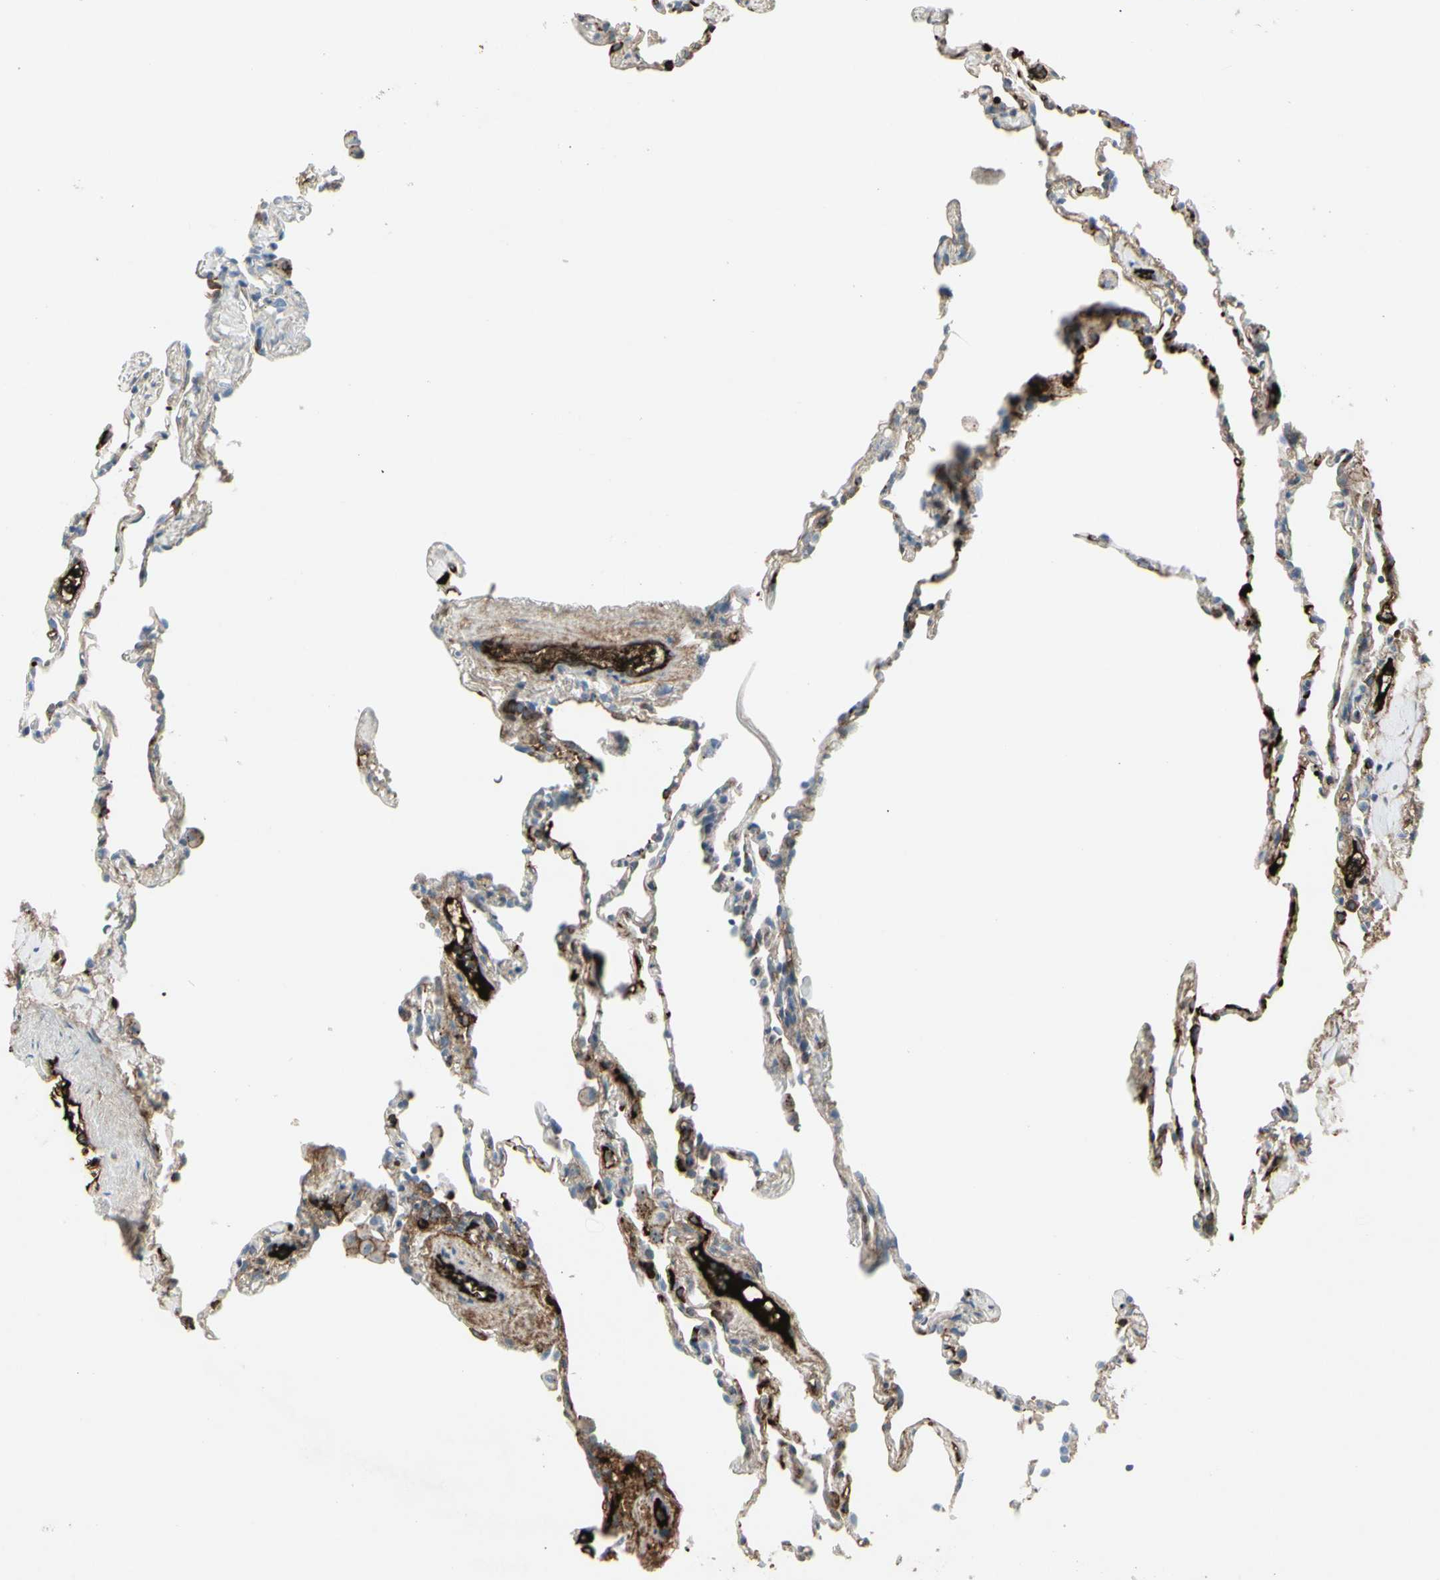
{"staining": {"intensity": "strong", "quantity": "25%-75%", "location": "cytoplasmic/membranous"}, "tissue": "lung", "cell_type": "Alveolar cells", "image_type": "normal", "snomed": [{"axis": "morphology", "description": "Normal tissue, NOS"}, {"axis": "topography", "description": "Lung"}], "caption": "Protein expression analysis of benign lung reveals strong cytoplasmic/membranous expression in approximately 25%-75% of alveolar cells. Using DAB (brown) and hematoxylin (blue) stains, captured at high magnification using brightfield microscopy.", "gene": "IGHG1", "patient": {"sex": "male", "age": 59}}